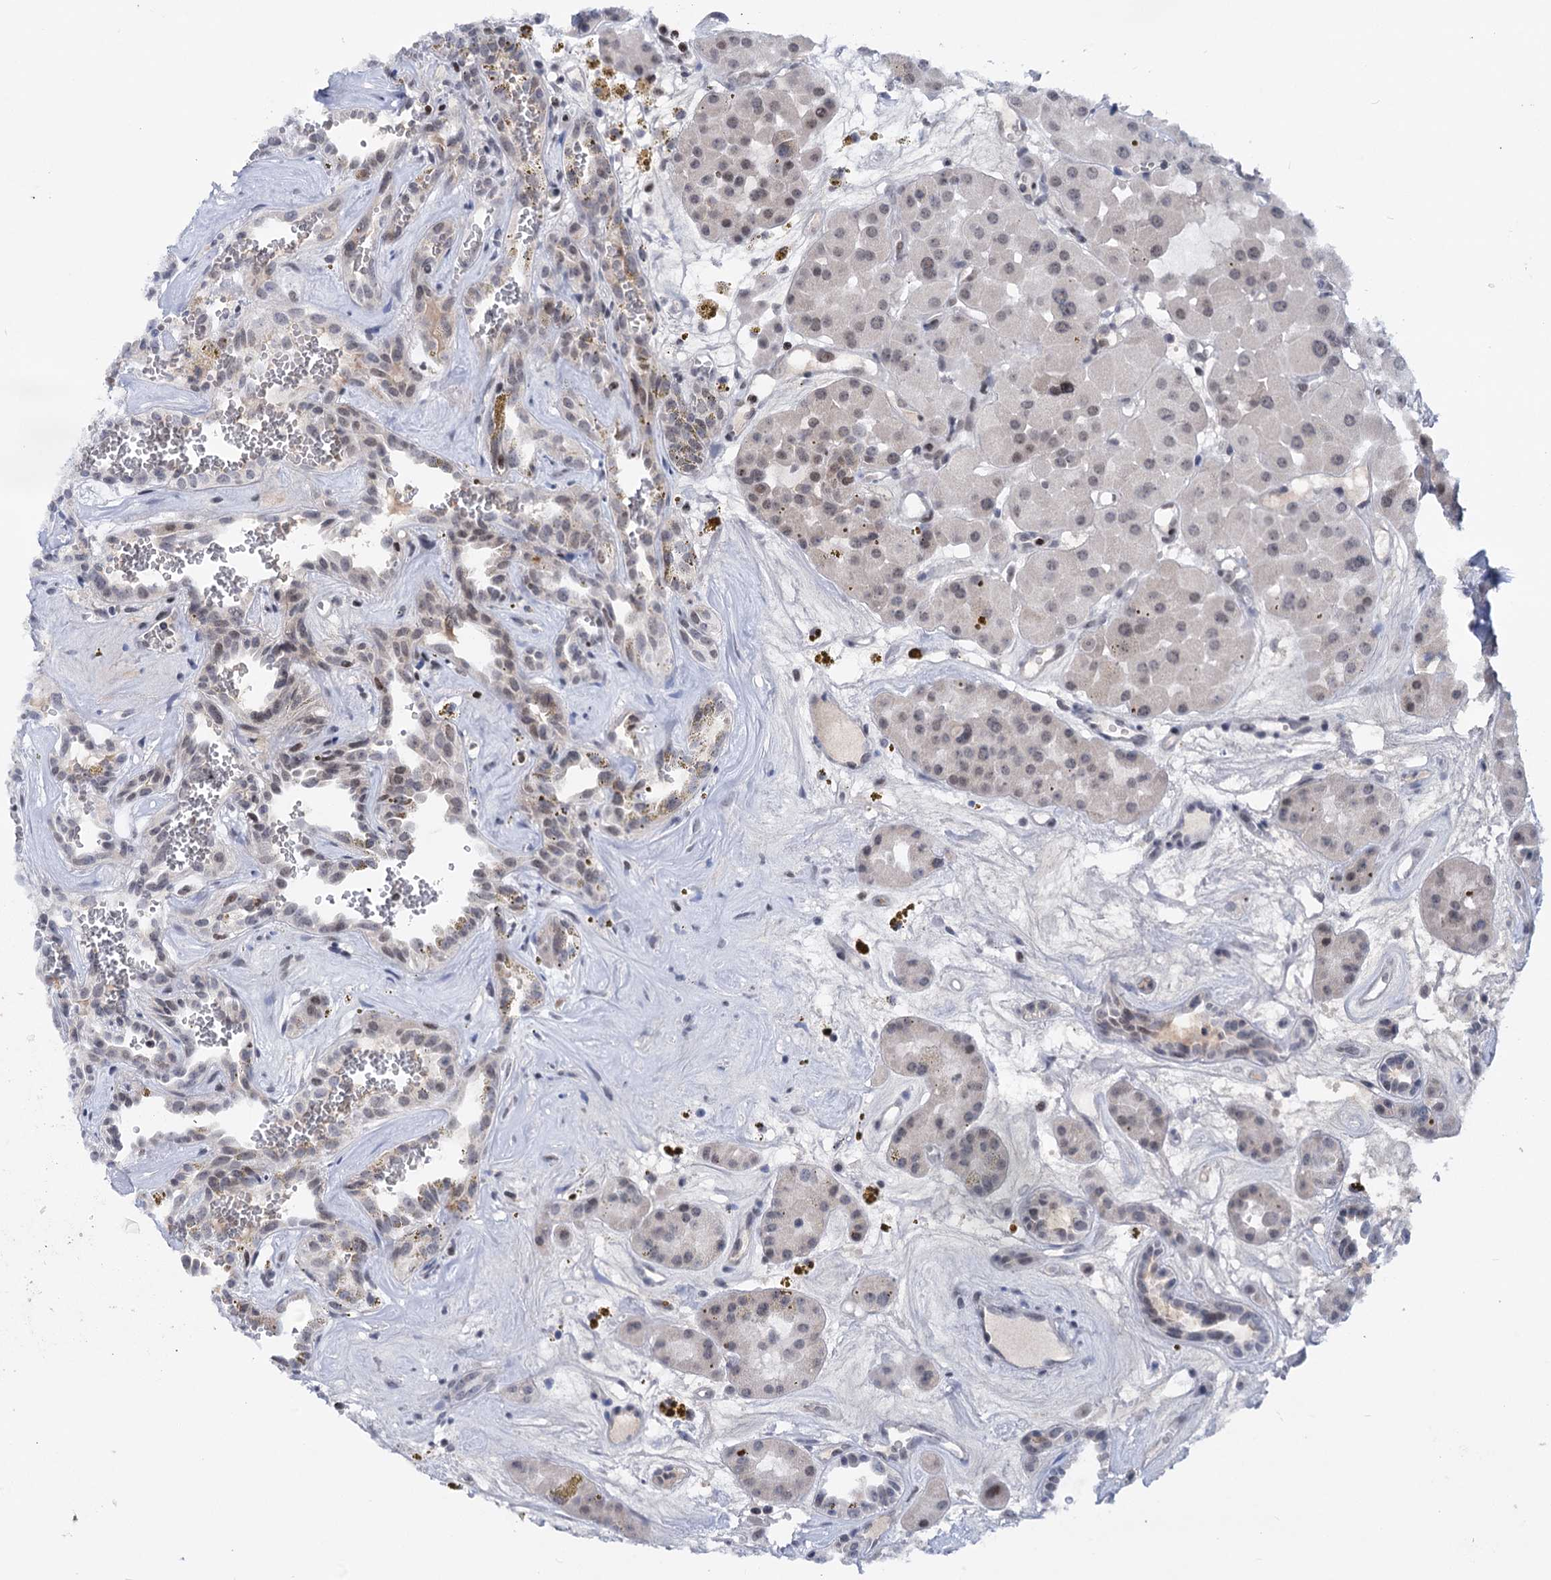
{"staining": {"intensity": "weak", "quantity": "<25%", "location": "nuclear"}, "tissue": "renal cancer", "cell_type": "Tumor cells", "image_type": "cancer", "snomed": [{"axis": "morphology", "description": "Carcinoma, NOS"}, {"axis": "topography", "description": "Kidney"}], "caption": "The image exhibits no significant positivity in tumor cells of renal carcinoma.", "gene": "ZCCHC10", "patient": {"sex": "female", "age": 75}}